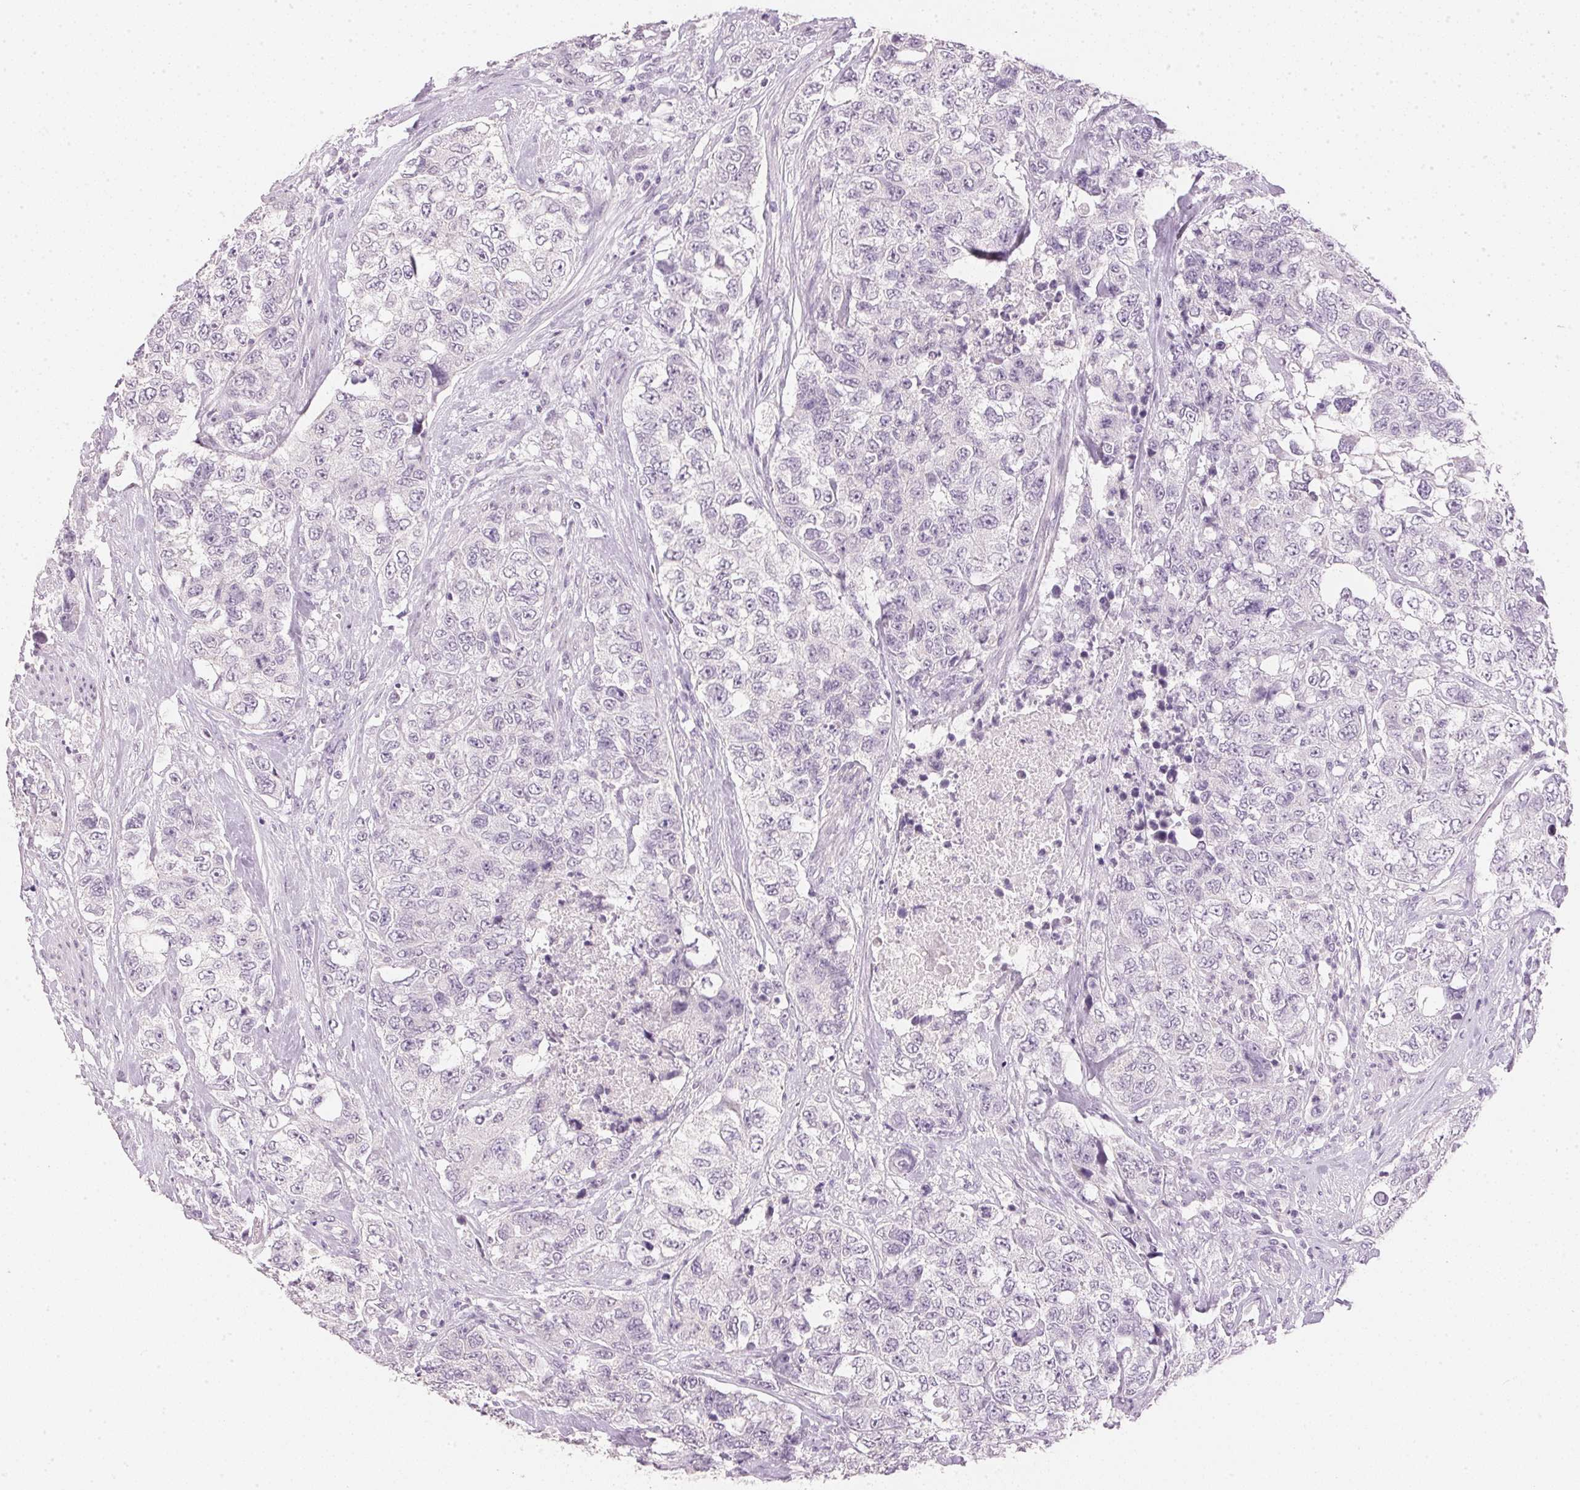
{"staining": {"intensity": "negative", "quantity": "none", "location": "none"}, "tissue": "urothelial cancer", "cell_type": "Tumor cells", "image_type": "cancer", "snomed": [{"axis": "morphology", "description": "Urothelial carcinoma, High grade"}, {"axis": "topography", "description": "Urinary bladder"}], "caption": "The IHC histopathology image has no significant expression in tumor cells of urothelial cancer tissue.", "gene": "IGFBP1", "patient": {"sex": "female", "age": 78}}